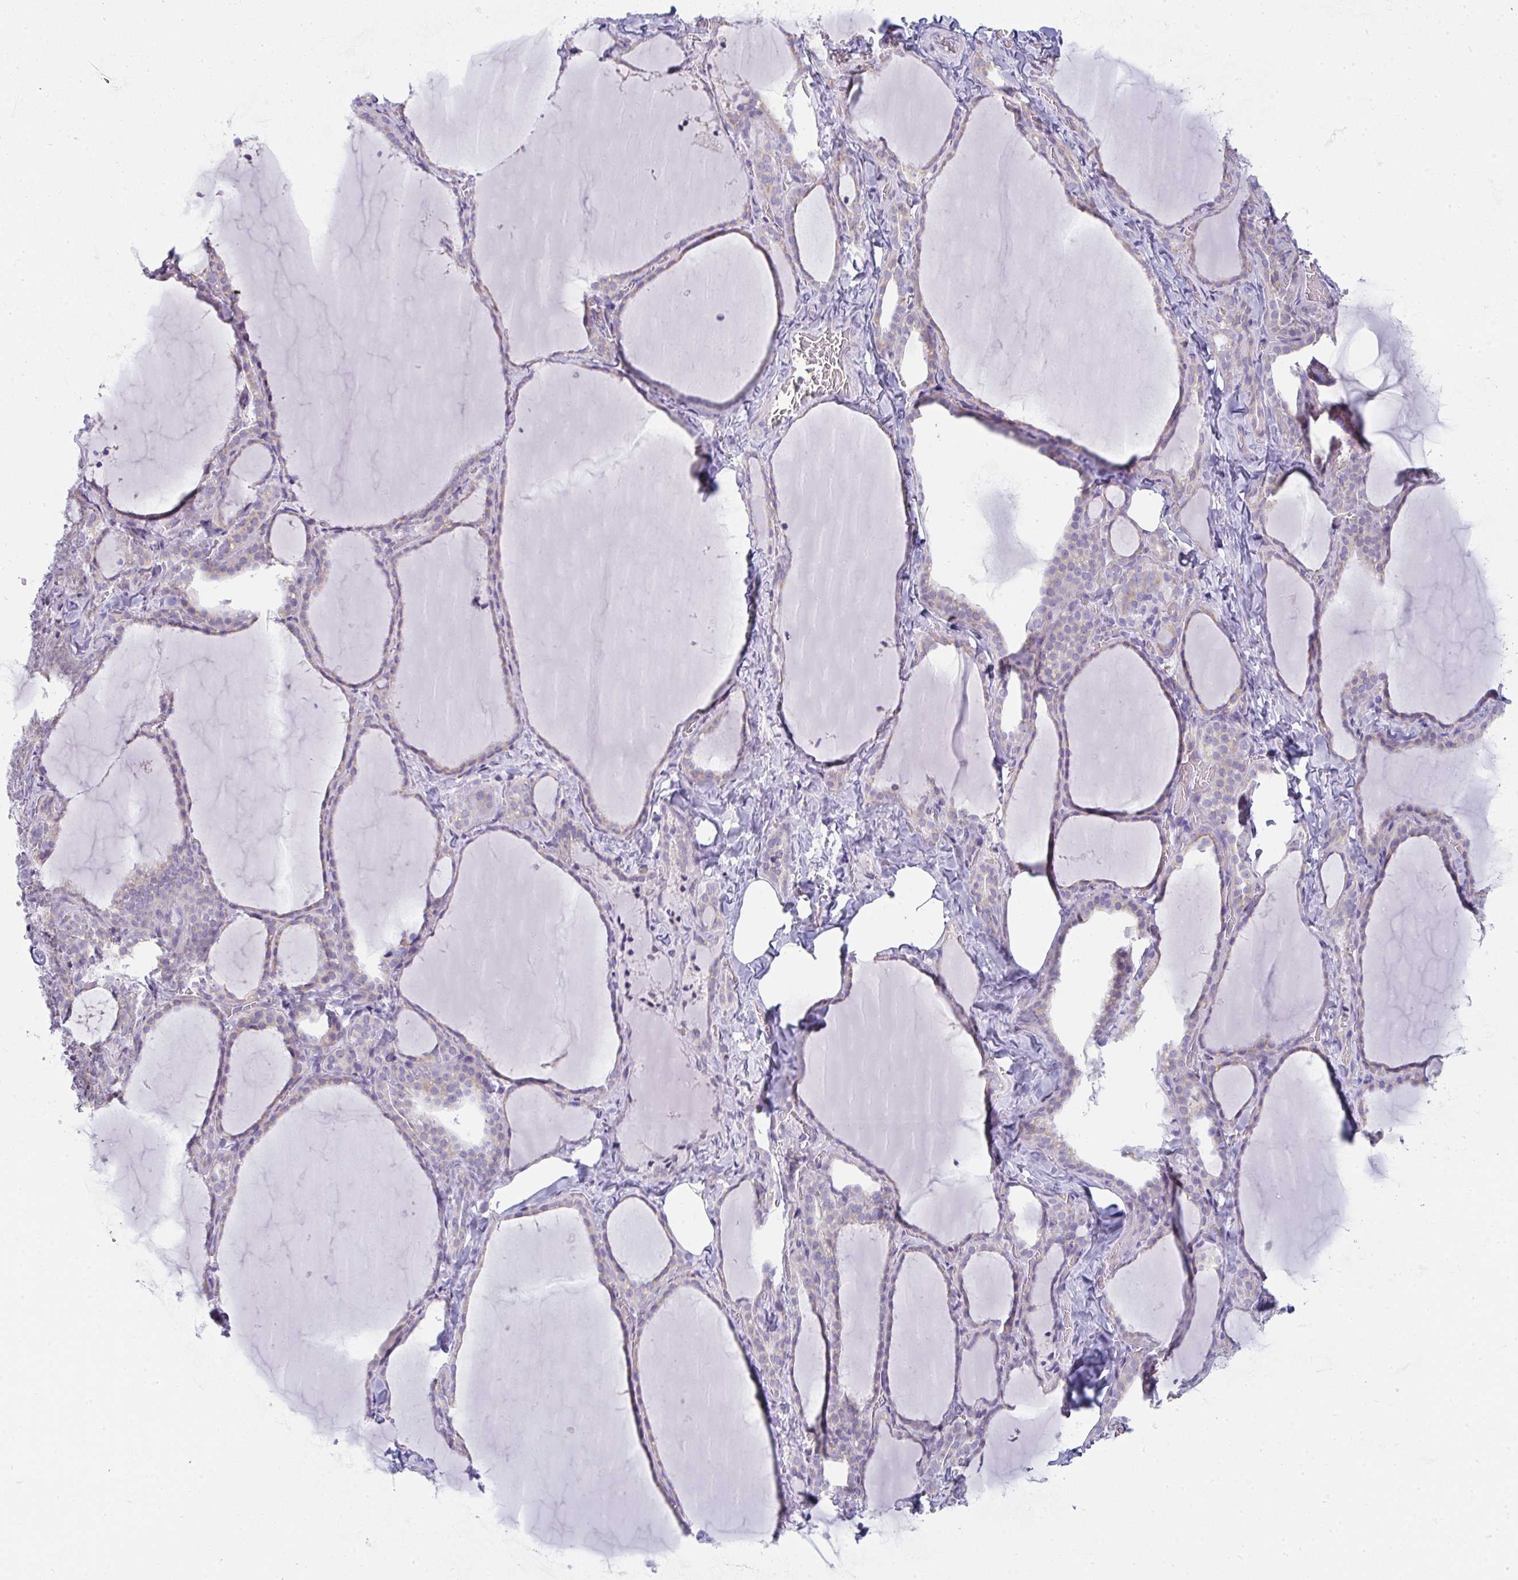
{"staining": {"intensity": "negative", "quantity": "none", "location": "none"}, "tissue": "thyroid gland", "cell_type": "Glandular cells", "image_type": "normal", "snomed": [{"axis": "morphology", "description": "Normal tissue, NOS"}, {"axis": "topography", "description": "Thyroid gland"}], "caption": "Glandular cells show no significant protein staining in benign thyroid gland. Nuclei are stained in blue.", "gene": "SHROOM1", "patient": {"sex": "female", "age": 22}}